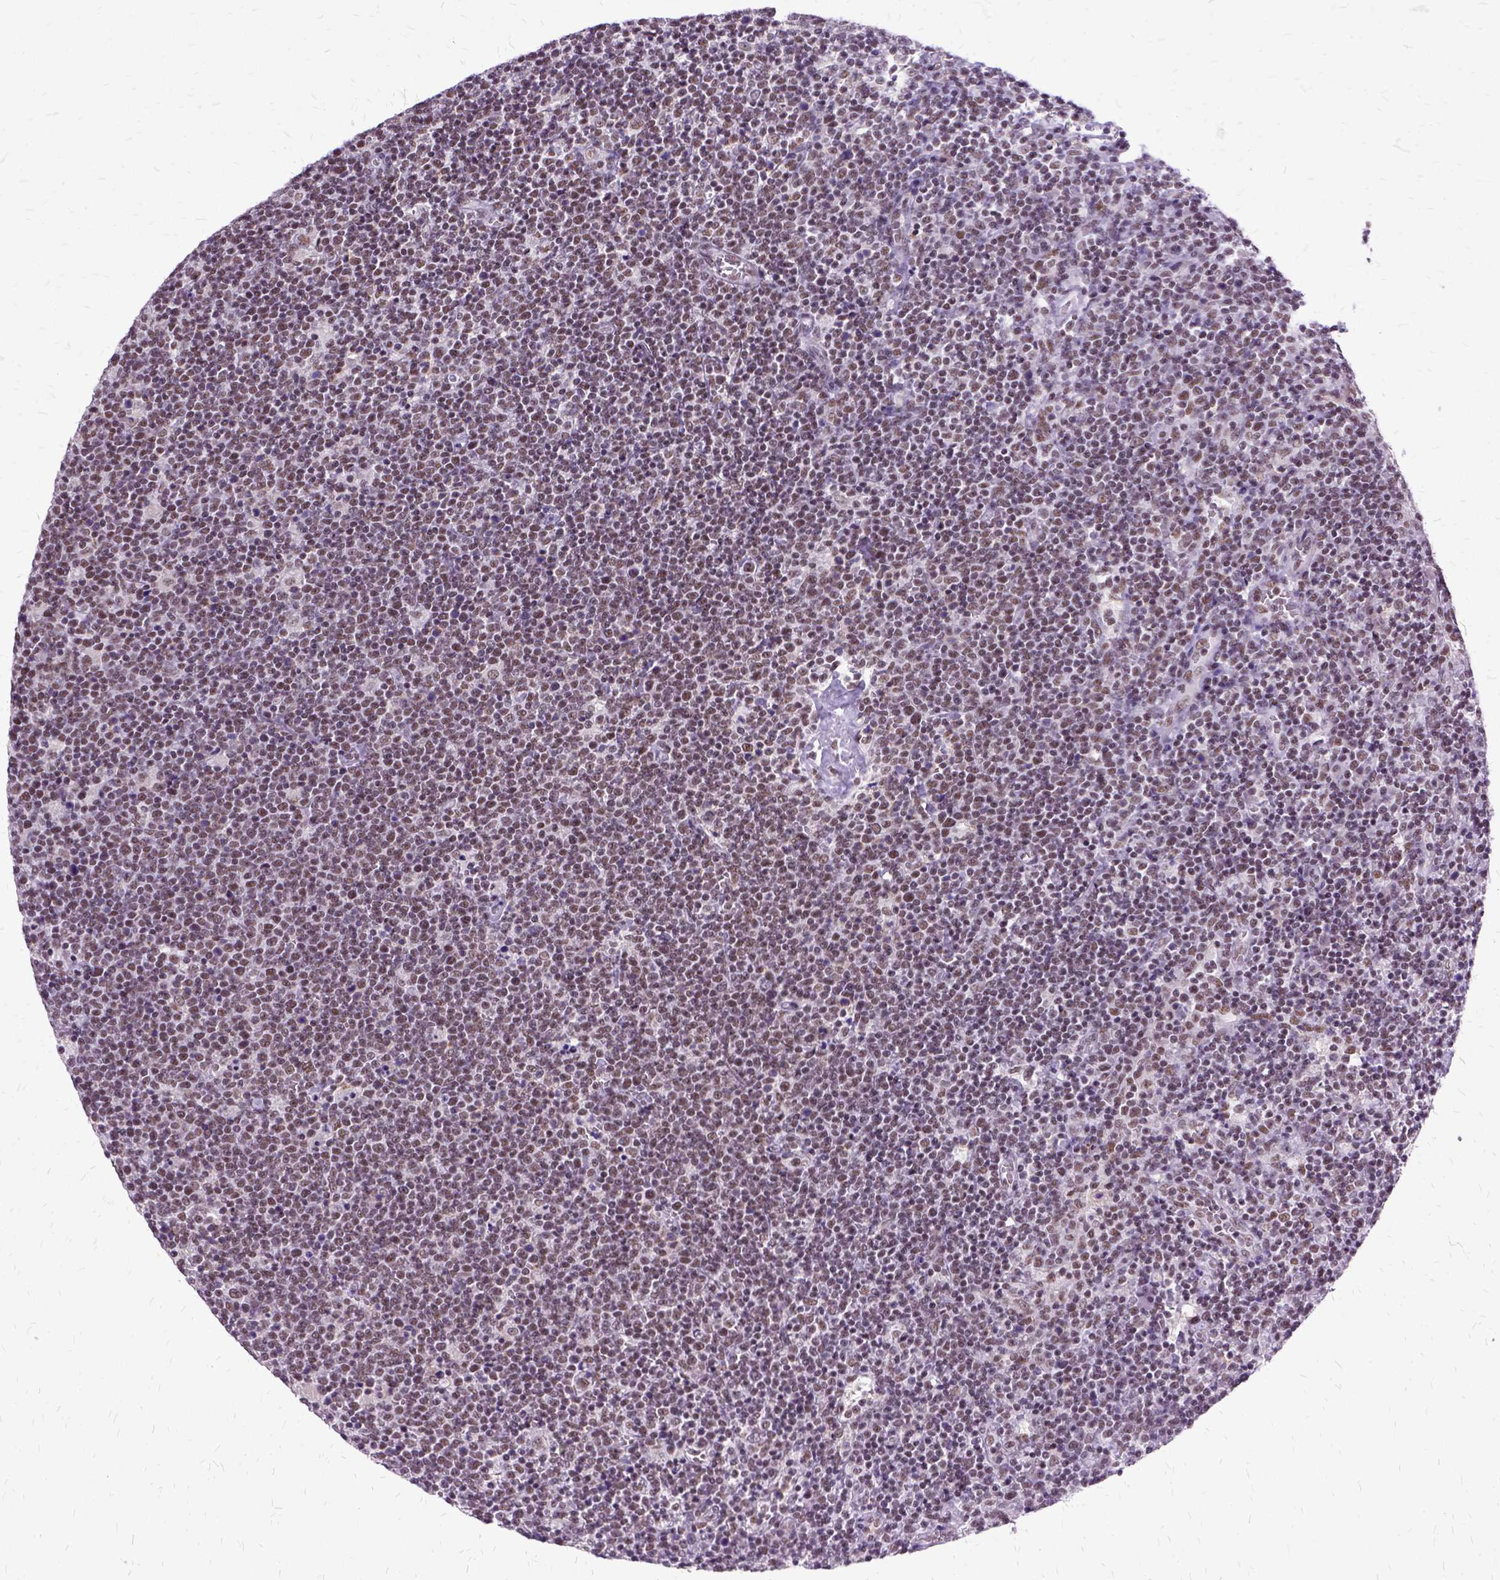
{"staining": {"intensity": "moderate", "quantity": ">75%", "location": "nuclear"}, "tissue": "lymphoma", "cell_type": "Tumor cells", "image_type": "cancer", "snomed": [{"axis": "morphology", "description": "Malignant lymphoma, non-Hodgkin's type, High grade"}, {"axis": "topography", "description": "Lymph node"}], "caption": "Immunohistochemistry (IHC) of lymphoma reveals medium levels of moderate nuclear expression in about >75% of tumor cells. Immunohistochemistry (IHC) stains the protein in brown and the nuclei are stained blue.", "gene": "SETD1A", "patient": {"sex": "male", "age": 61}}